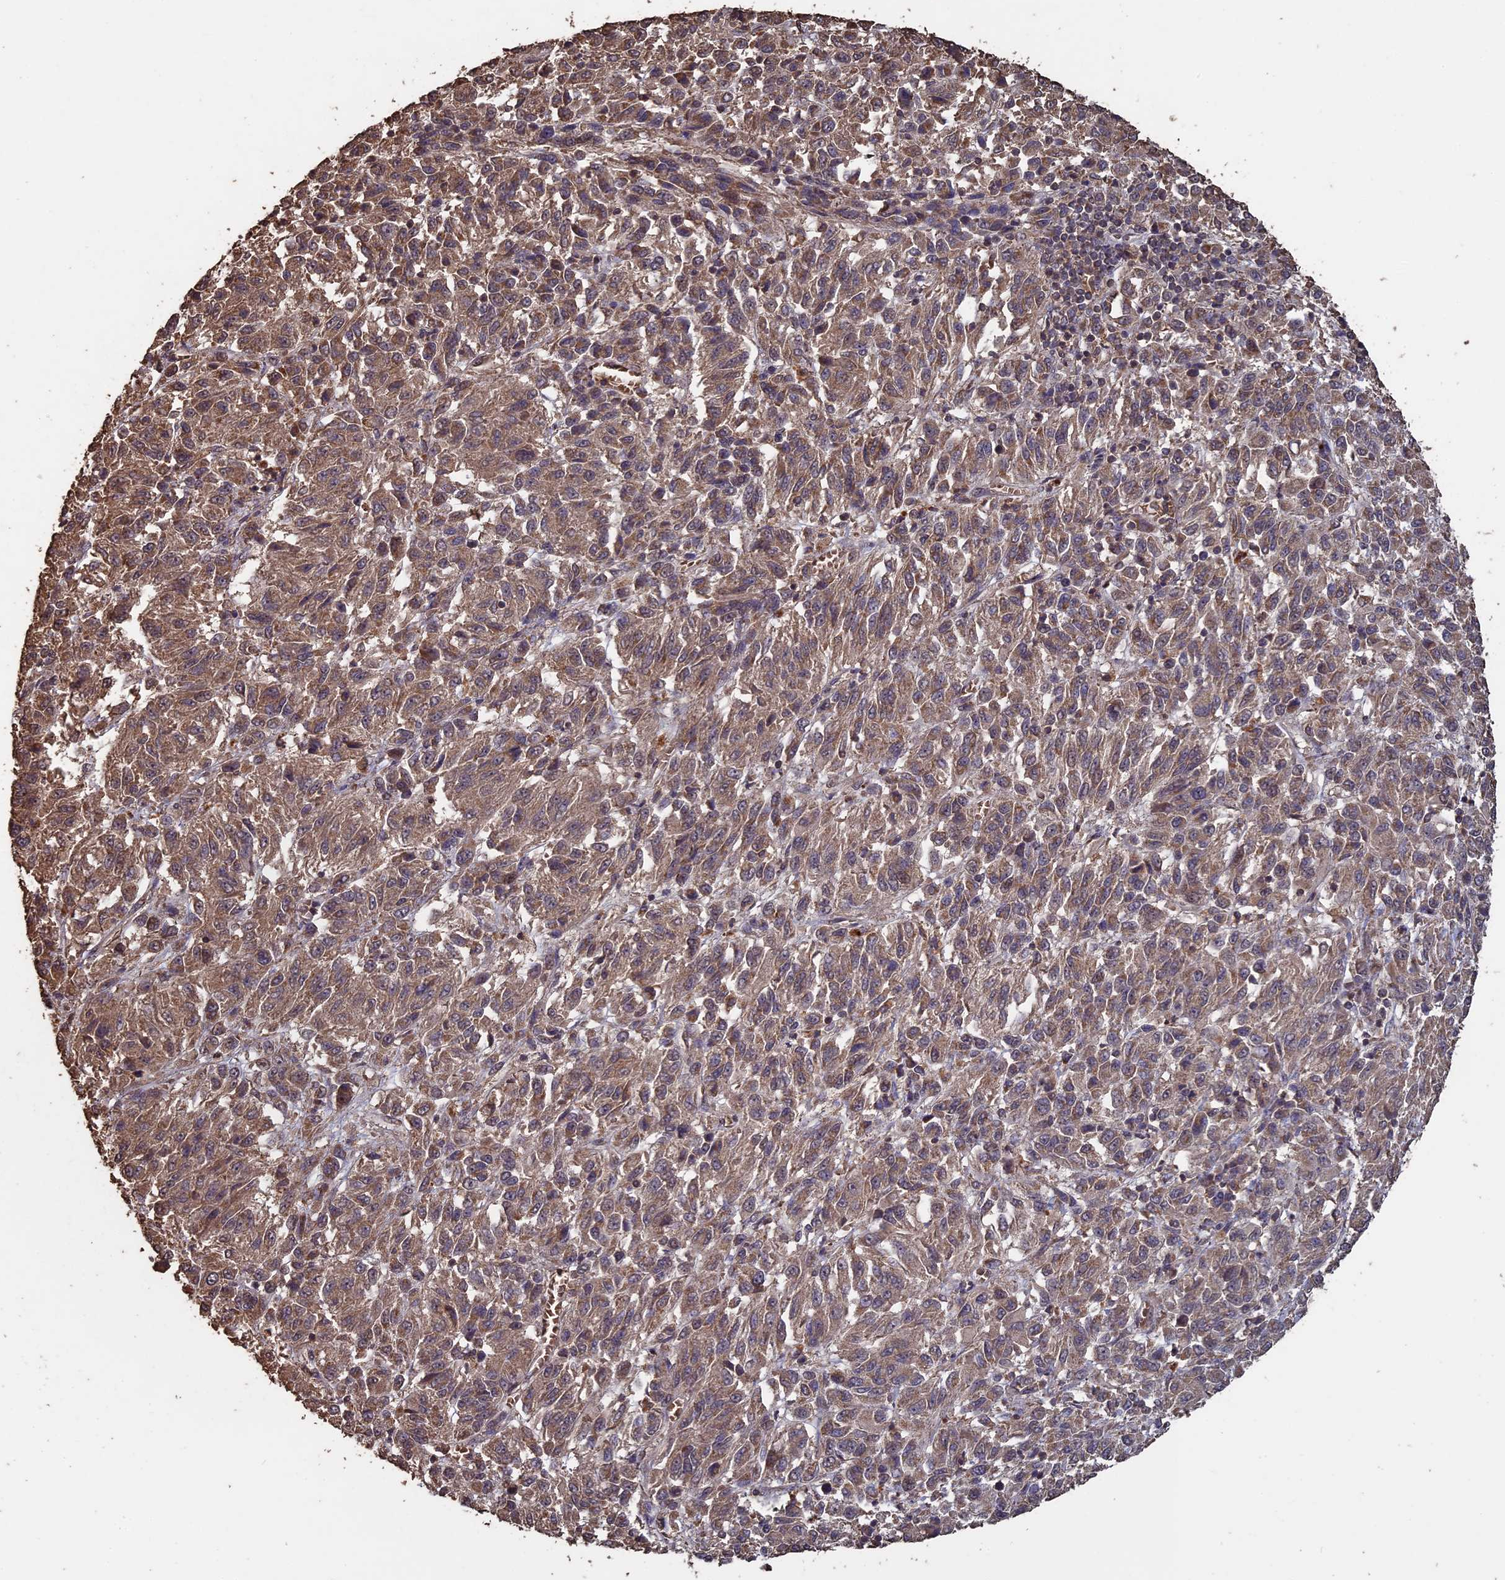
{"staining": {"intensity": "moderate", "quantity": ">75%", "location": "cytoplasmic/membranous"}, "tissue": "melanoma", "cell_type": "Tumor cells", "image_type": "cancer", "snomed": [{"axis": "morphology", "description": "Malignant melanoma, Metastatic site"}, {"axis": "topography", "description": "Lung"}], "caption": "IHC photomicrograph of neoplastic tissue: human melanoma stained using immunohistochemistry demonstrates medium levels of moderate protein expression localized specifically in the cytoplasmic/membranous of tumor cells, appearing as a cytoplasmic/membranous brown color.", "gene": "HUNK", "patient": {"sex": "male", "age": 64}}